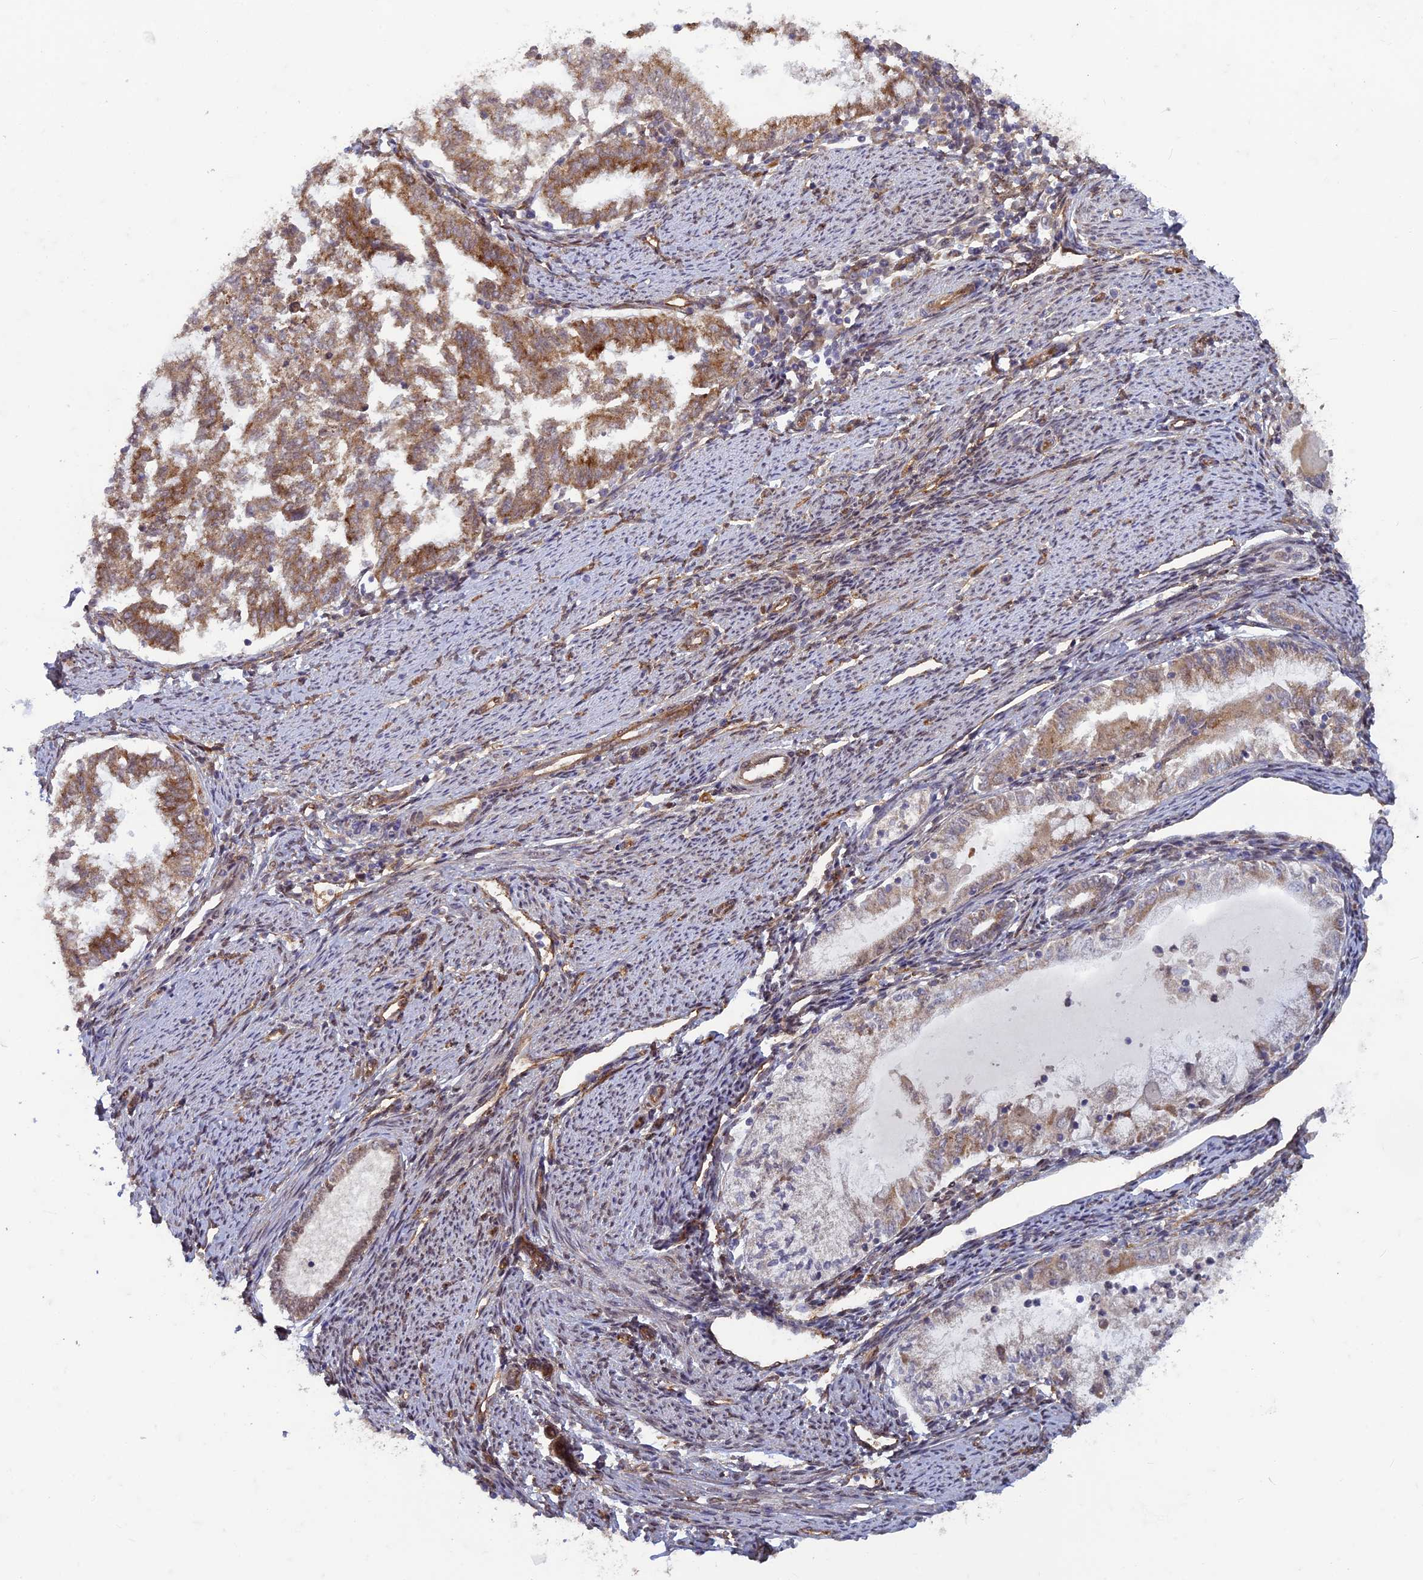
{"staining": {"intensity": "moderate", "quantity": ">75%", "location": "cytoplasmic/membranous"}, "tissue": "endometrial cancer", "cell_type": "Tumor cells", "image_type": "cancer", "snomed": [{"axis": "morphology", "description": "Adenocarcinoma, NOS"}, {"axis": "topography", "description": "Endometrium"}], "caption": "Immunohistochemical staining of adenocarcinoma (endometrial) displays moderate cytoplasmic/membranous protein staining in approximately >75% of tumor cells. The staining was performed using DAB (3,3'-diaminobenzidine) to visualize the protein expression in brown, while the nuclei were stained in blue with hematoxylin (Magnification: 20x).", "gene": "TCF25", "patient": {"sex": "female", "age": 79}}